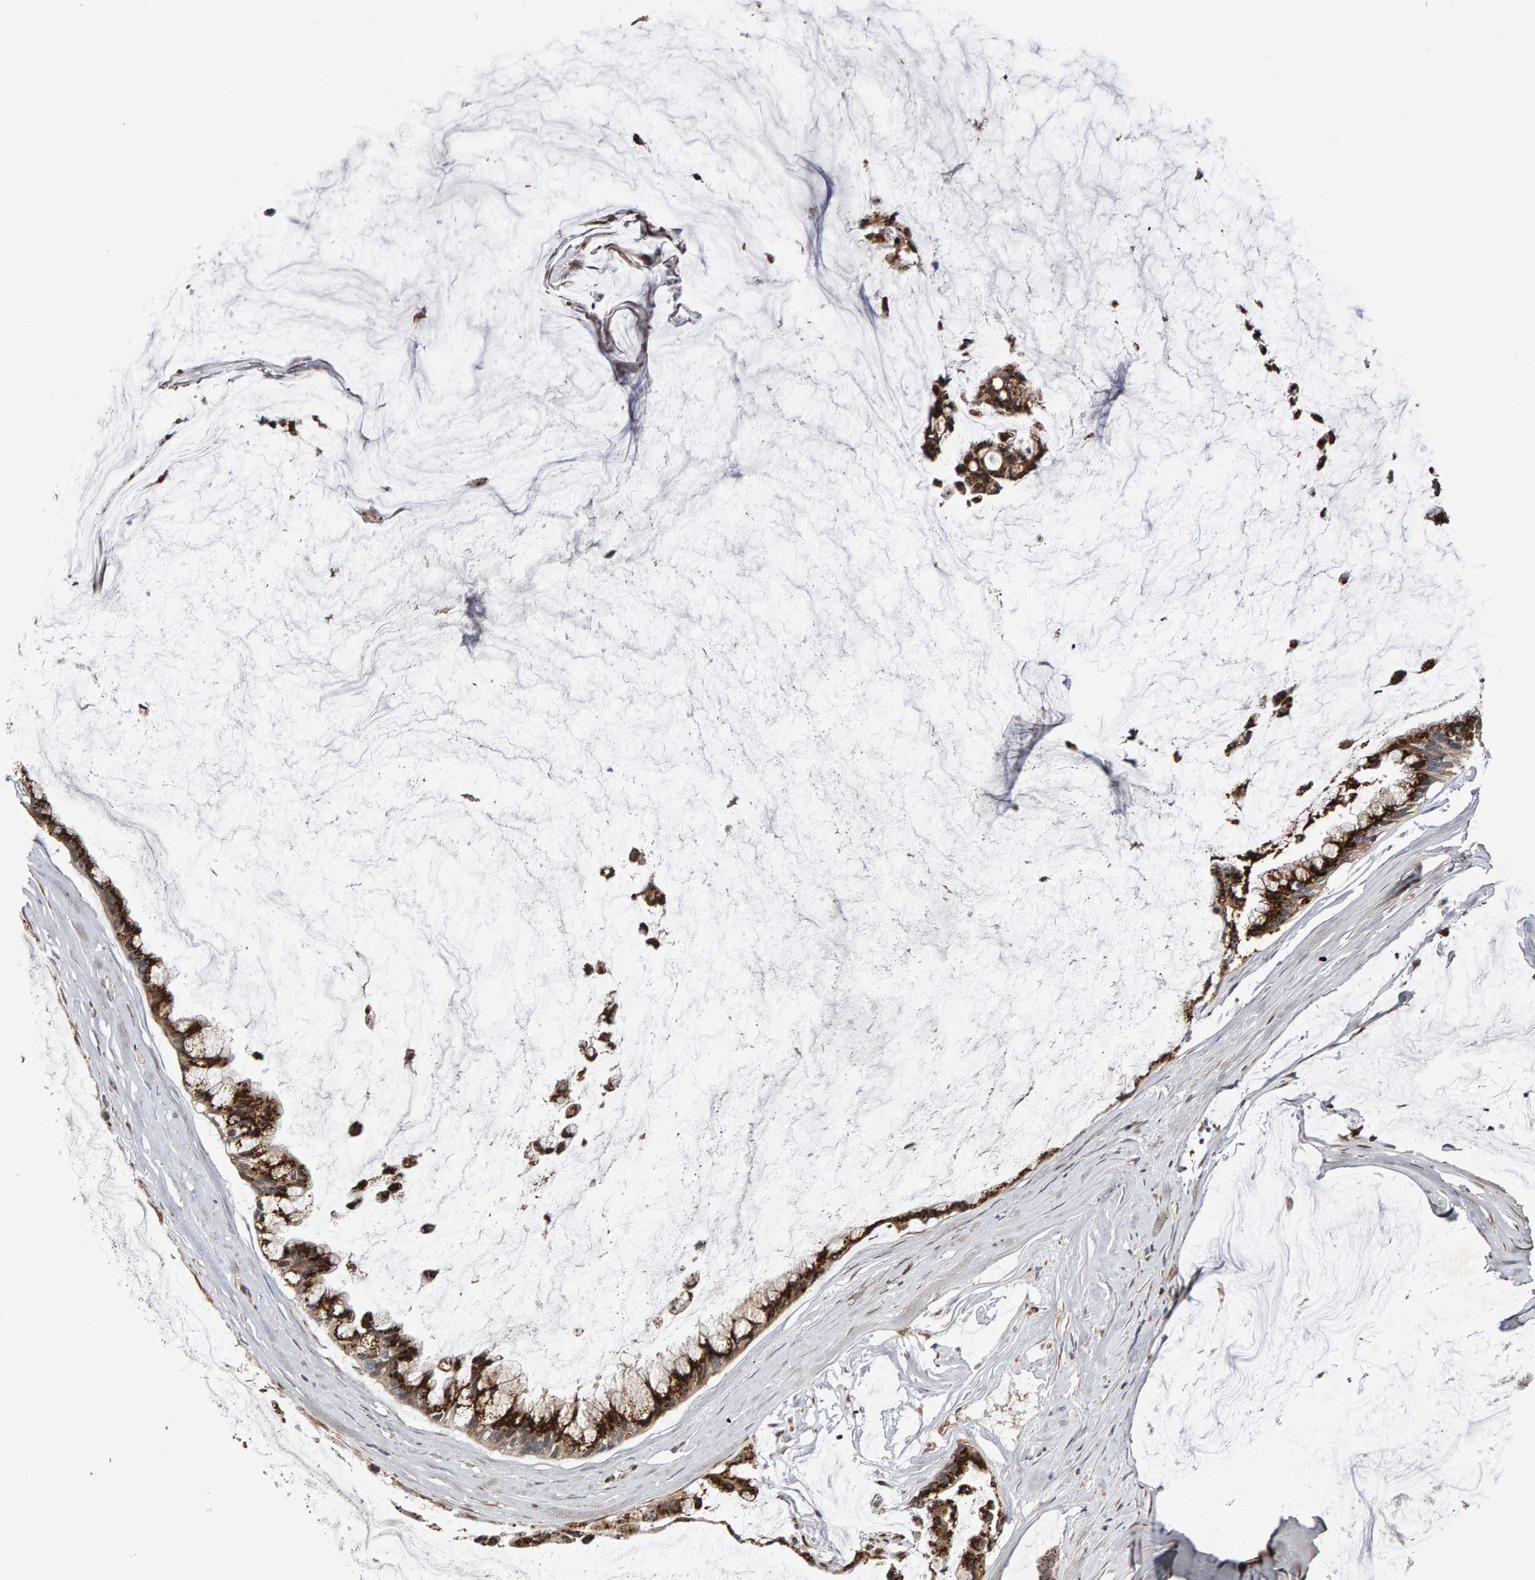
{"staining": {"intensity": "strong", "quantity": ">75%", "location": "cytoplasmic/membranous"}, "tissue": "ovarian cancer", "cell_type": "Tumor cells", "image_type": "cancer", "snomed": [{"axis": "morphology", "description": "Cystadenocarcinoma, mucinous, NOS"}, {"axis": "topography", "description": "Ovary"}], "caption": "IHC staining of ovarian cancer (mucinous cystadenocarcinoma), which exhibits high levels of strong cytoplasmic/membranous expression in about >75% of tumor cells indicating strong cytoplasmic/membranous protein positivity. The staining was performed using DAB (brown) for protein detection and nuclei were counterstained in hematoxylin (blue).", "gene": "CANT1", "patient": {"sex": "female", "age": 39}}